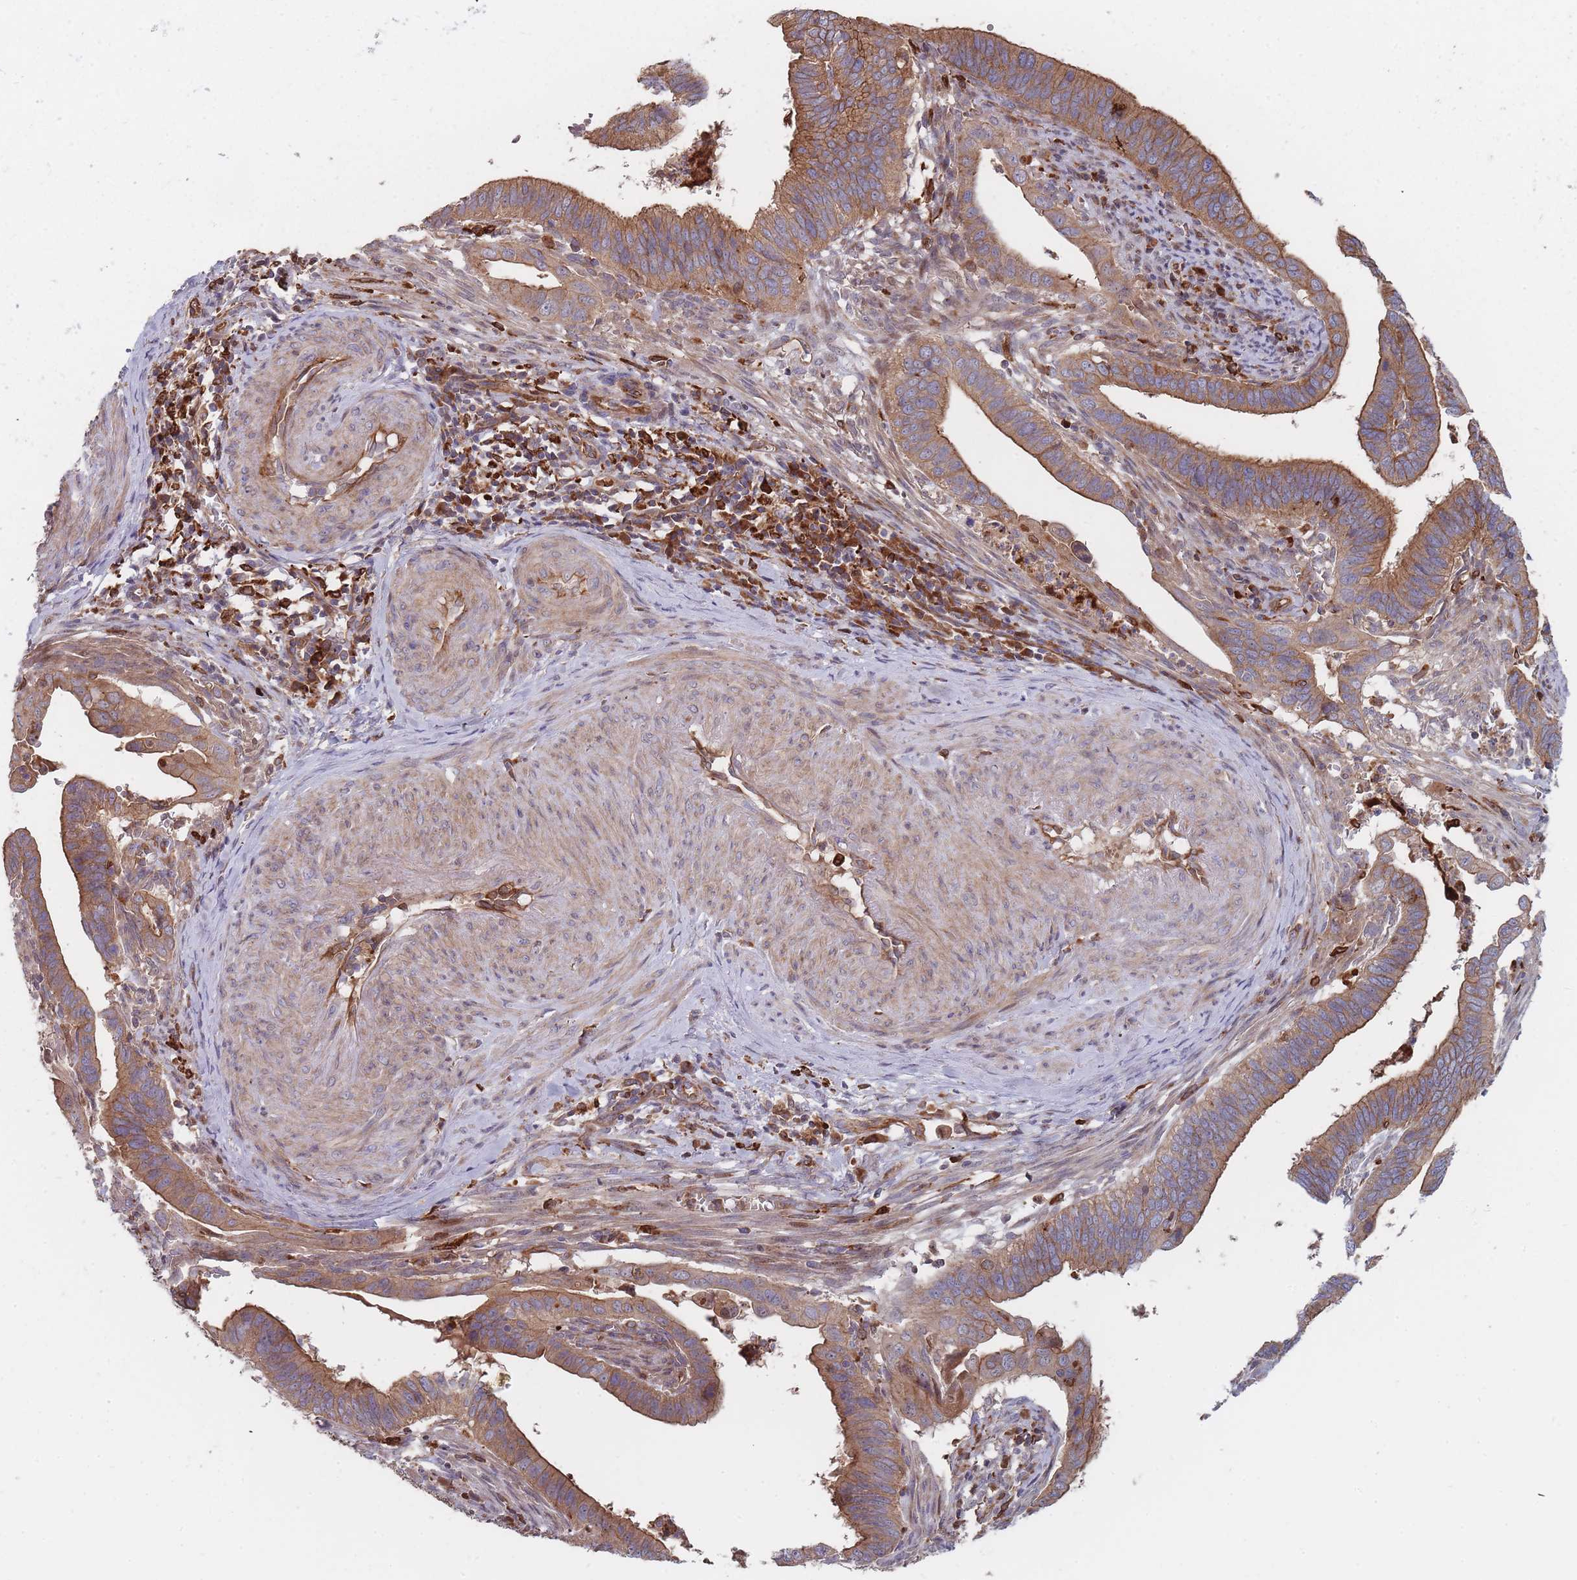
{"staining": {"intensity": "moderate", "quantity": ">75%", "location": "cytoplasmic/membranous"}, "tissue": "cervical cancer", "cell_type": "Tumor cells", "image_type": "cancer", "snomed": [{"axis": "morphology", "description": "Adenocarcinoma, NOS"}, {"axis": "topography", "description": "Cervix"}], "caption": "IHC image of neoplastic tissue: cervical cancer (adenocarcinoma) stained using immunohistochemistry demonstrates medium levels of moderate protein expression localized specifically in the cytoplasmic/membranous of tumor cells, appearing as a cytoplasmic/membranous brown color.", "gene": "THSD7B", "patient": {"sex": "female", "age": 42}}